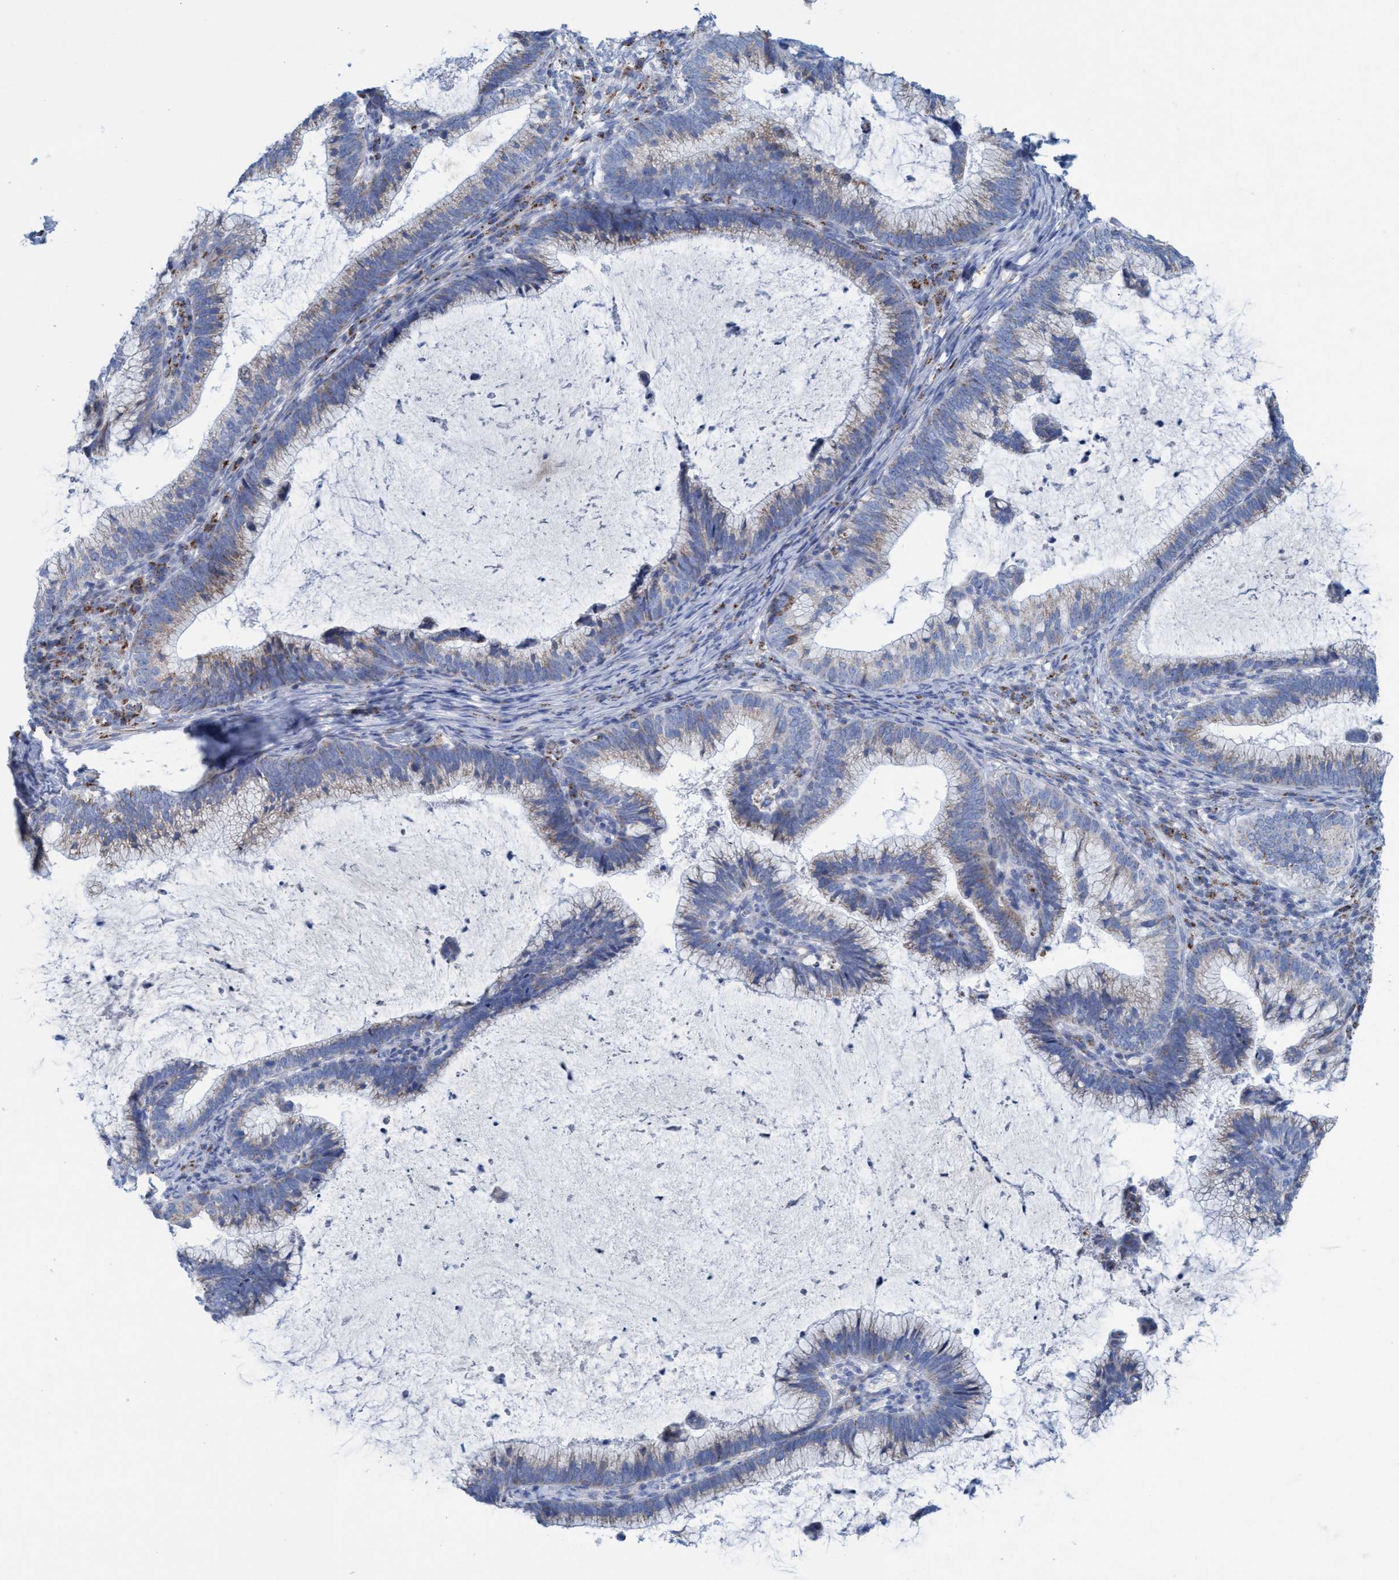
{"staining": {"intensity": "weak", "quantity": "25%-75%", "location": "cytoplasmic/membranous"}, "tissue": "cervical cancer", "cell_type": "Tumor cells", "image_type": "cancer", "snomed": [{"axis": "morphology", "description": "Adenocarcinoma, NOS"}, {"axis": "topography", "description": "Cervix"}], "caption": "Protein positivity by immunohistochemistry reveals weak cytoplasmic/membranous positivity in approximately 25%-75% of tumor cells in cervical cancer (adenocarcinoma).", "gene": "GGA3", "patient": {"sex": "female", "age": 36}}